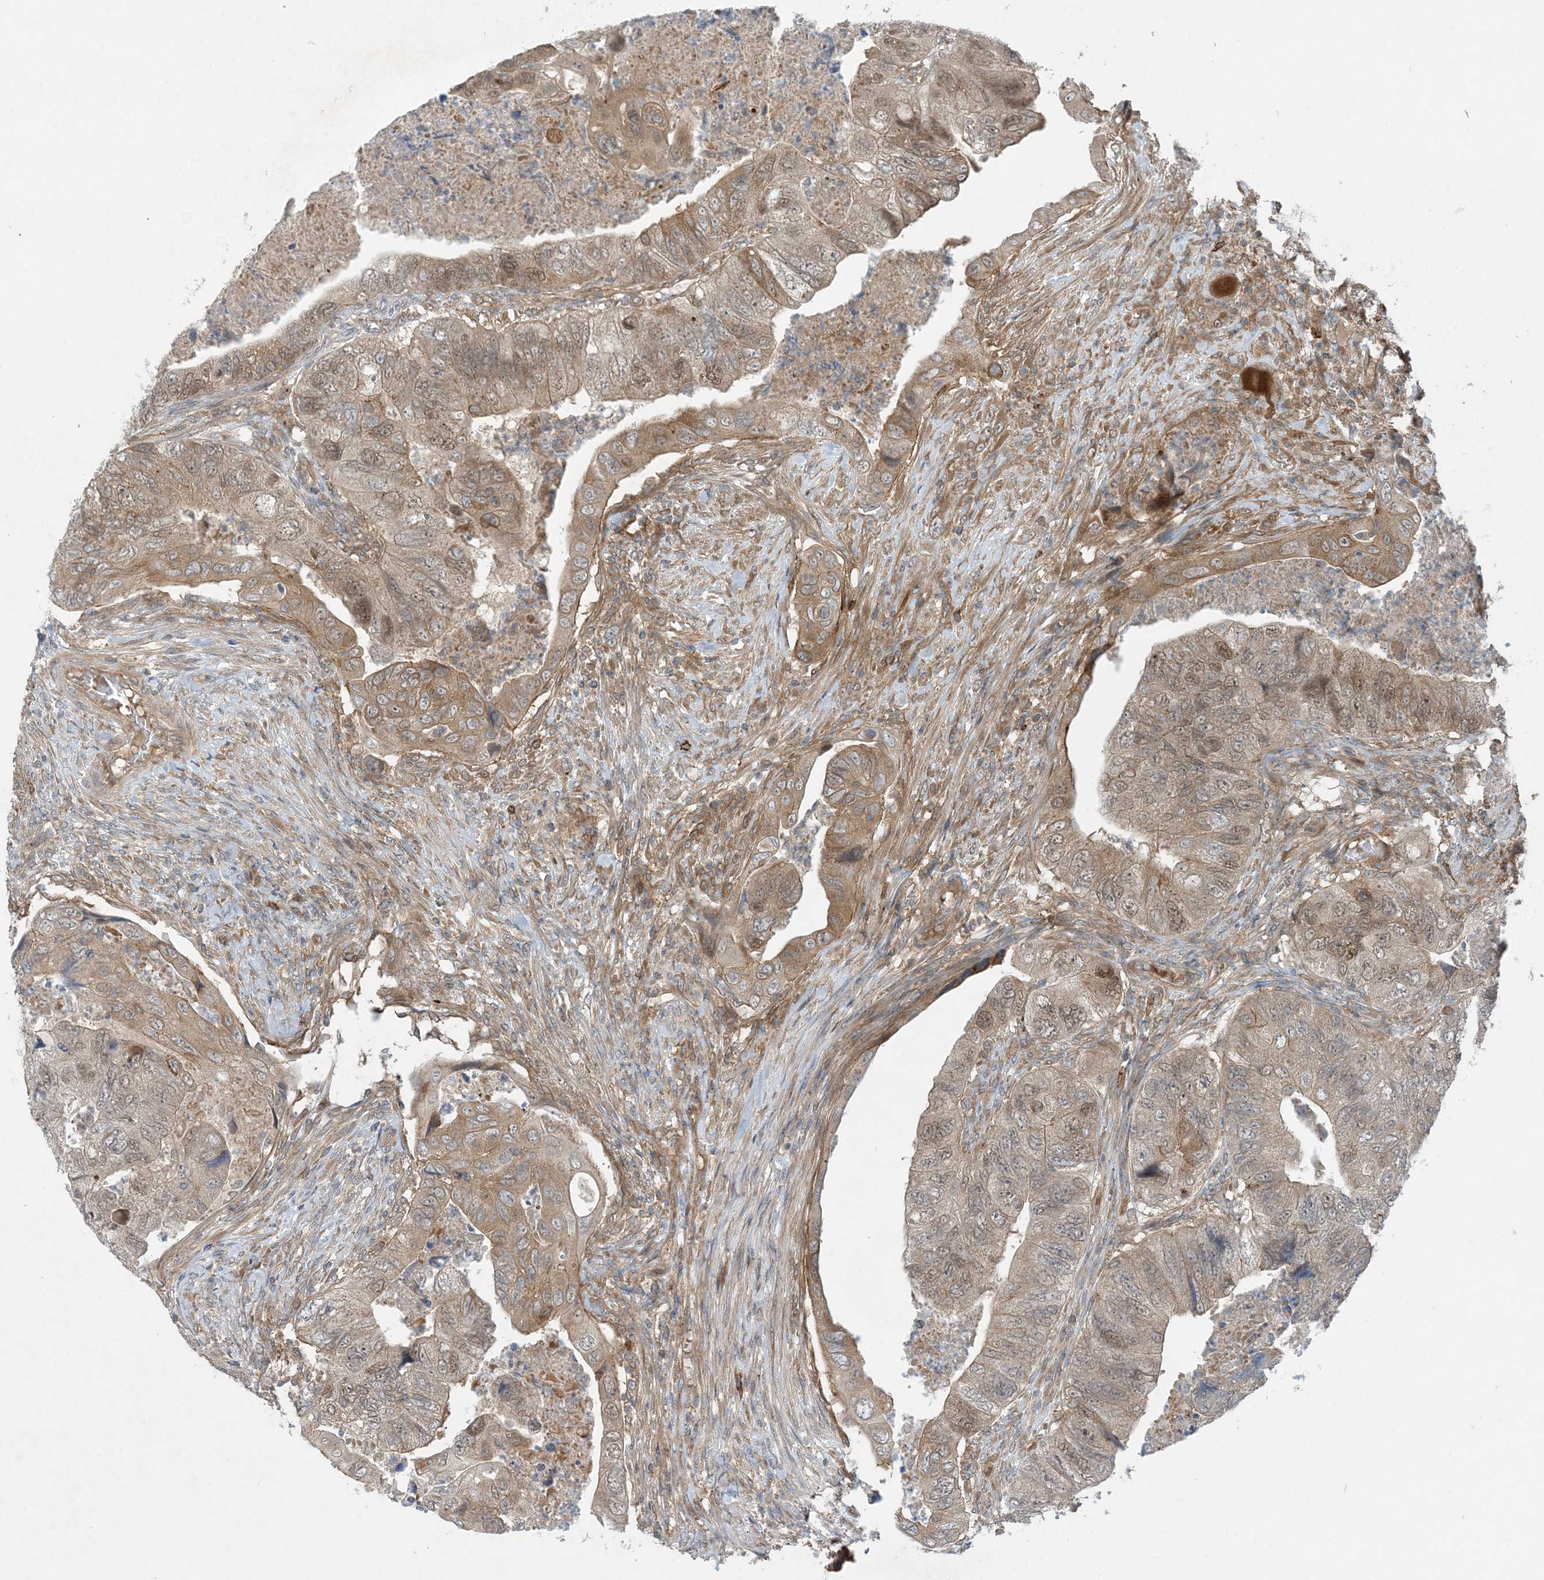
{"staining": {"intensity": "moderate", "quantity": "25%-75%", "location": "cytoplasmic/membranous,nuclear"}, "tissue": "colorectal cancer", "cell_type": "Tumor cells", "image_type": "cancer", "snomed": [{"axis": "morphology", "description": "Adenocarcinoma, NOS"}, {"axis": "topography", "description": "Rectum"}], "caption": "IHC staining of colorectal cancer (adenocarcinoma), which shows medium levels of moderate cytoplasmic/membranous and nuclear staining in about 25%-75% of tumor cells indicating moderate cytoplasmic/membranous and nuclear protein expression. The staining was performed using DAB (brown) for protein detection and nuclei were counterstained in hematoxylin (blue).", "gene": "STAM2", "patient": {"sex": "male", "age": 63}}